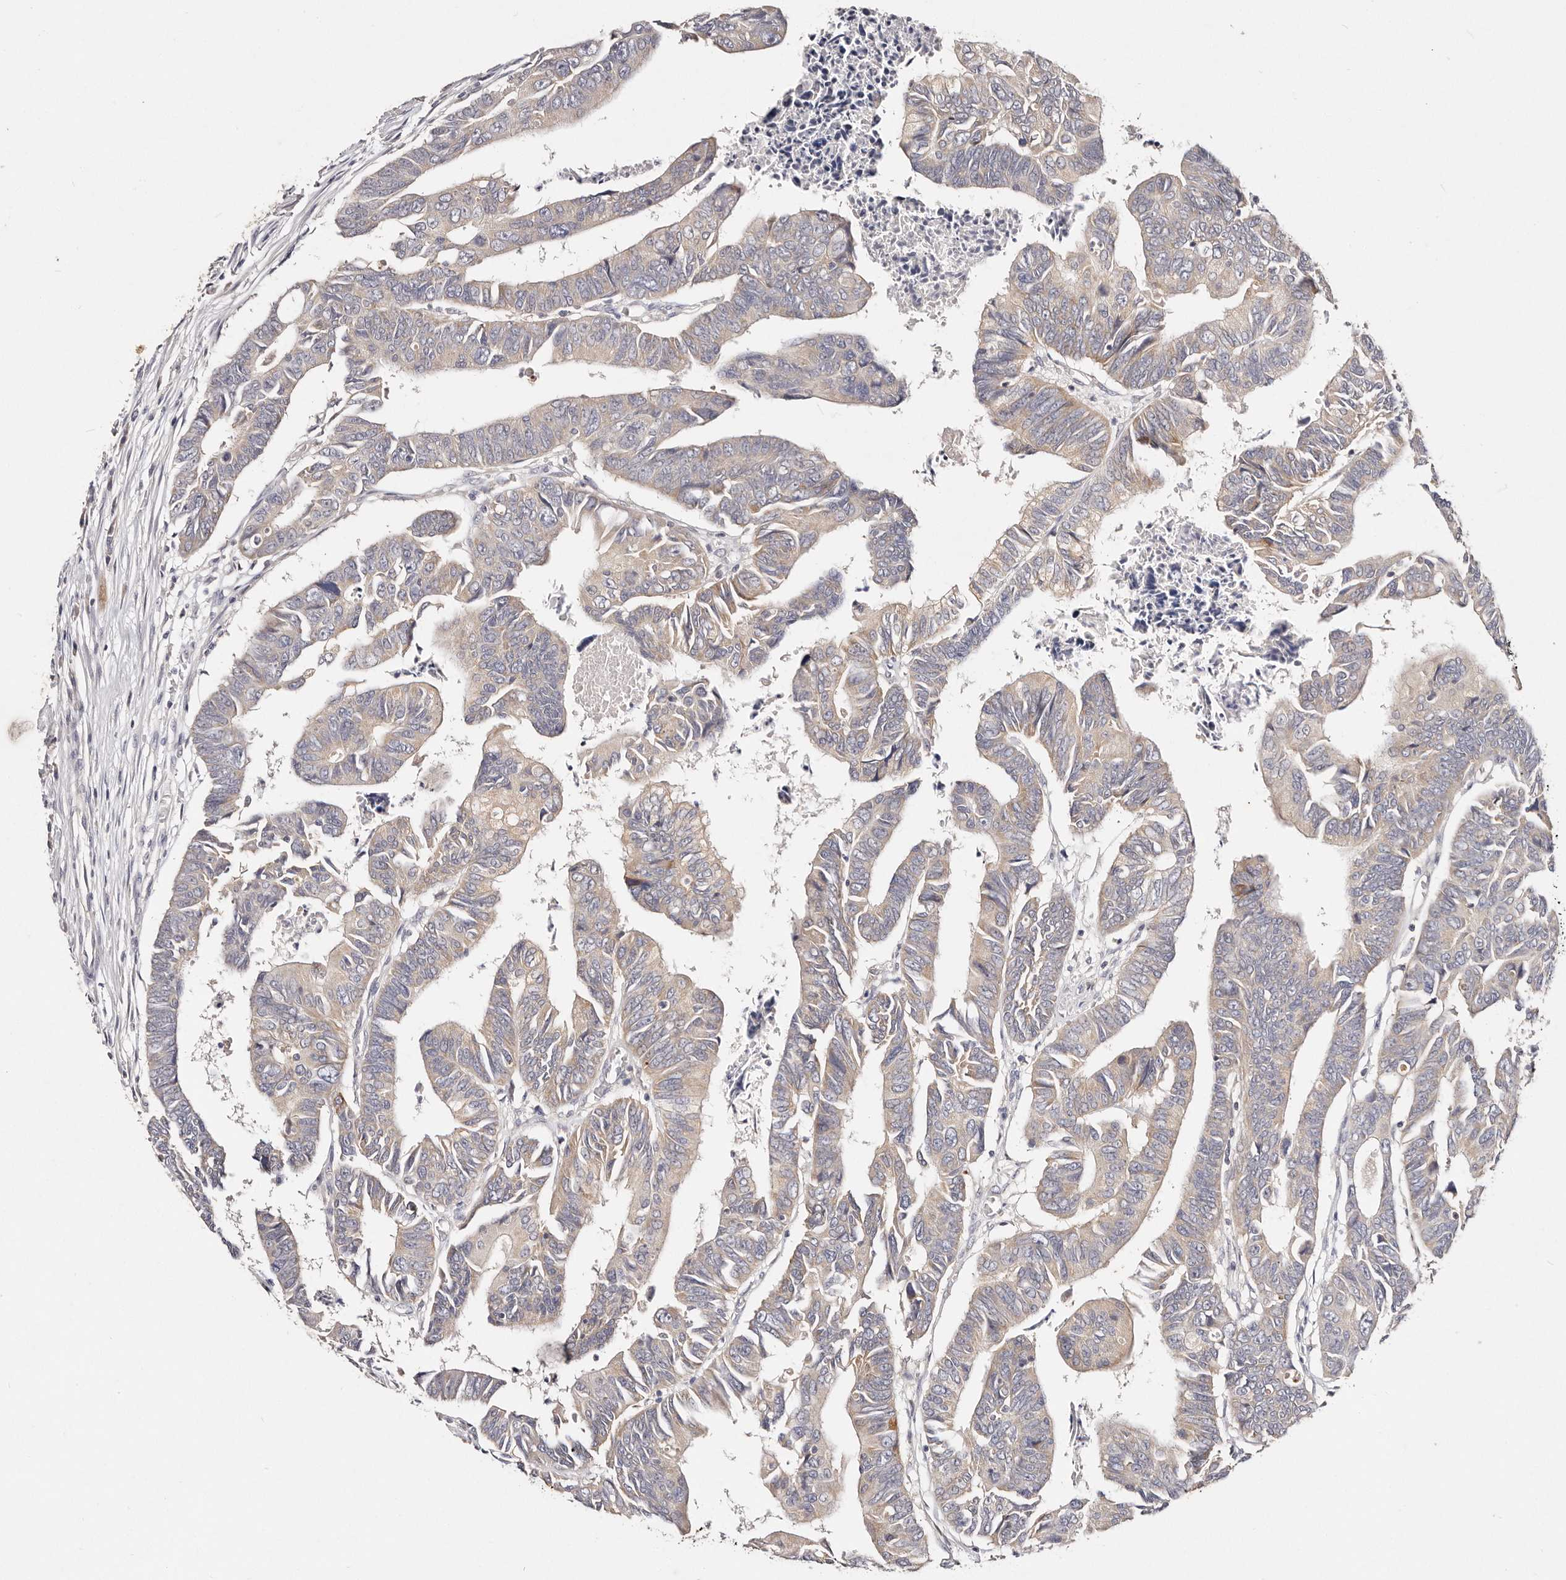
{"staining": {"intensity": "negative", "quantity": "none", "location": "none"}, "tissue": "colorectal cancer", "cell_type": "Tumor cells", "image_type": "cancer", "snomed": [{"axis": "morphology", "description": "Adenocarcinoma, NOS"}, {"axis": "topography", "description": "Rectum"}], "caption": "Tumor cells are negative for protein expression in human colorectal adenocarcinoma.", "gene": "VIPAS39", "patient": {"sex": "female", "age": 65}}